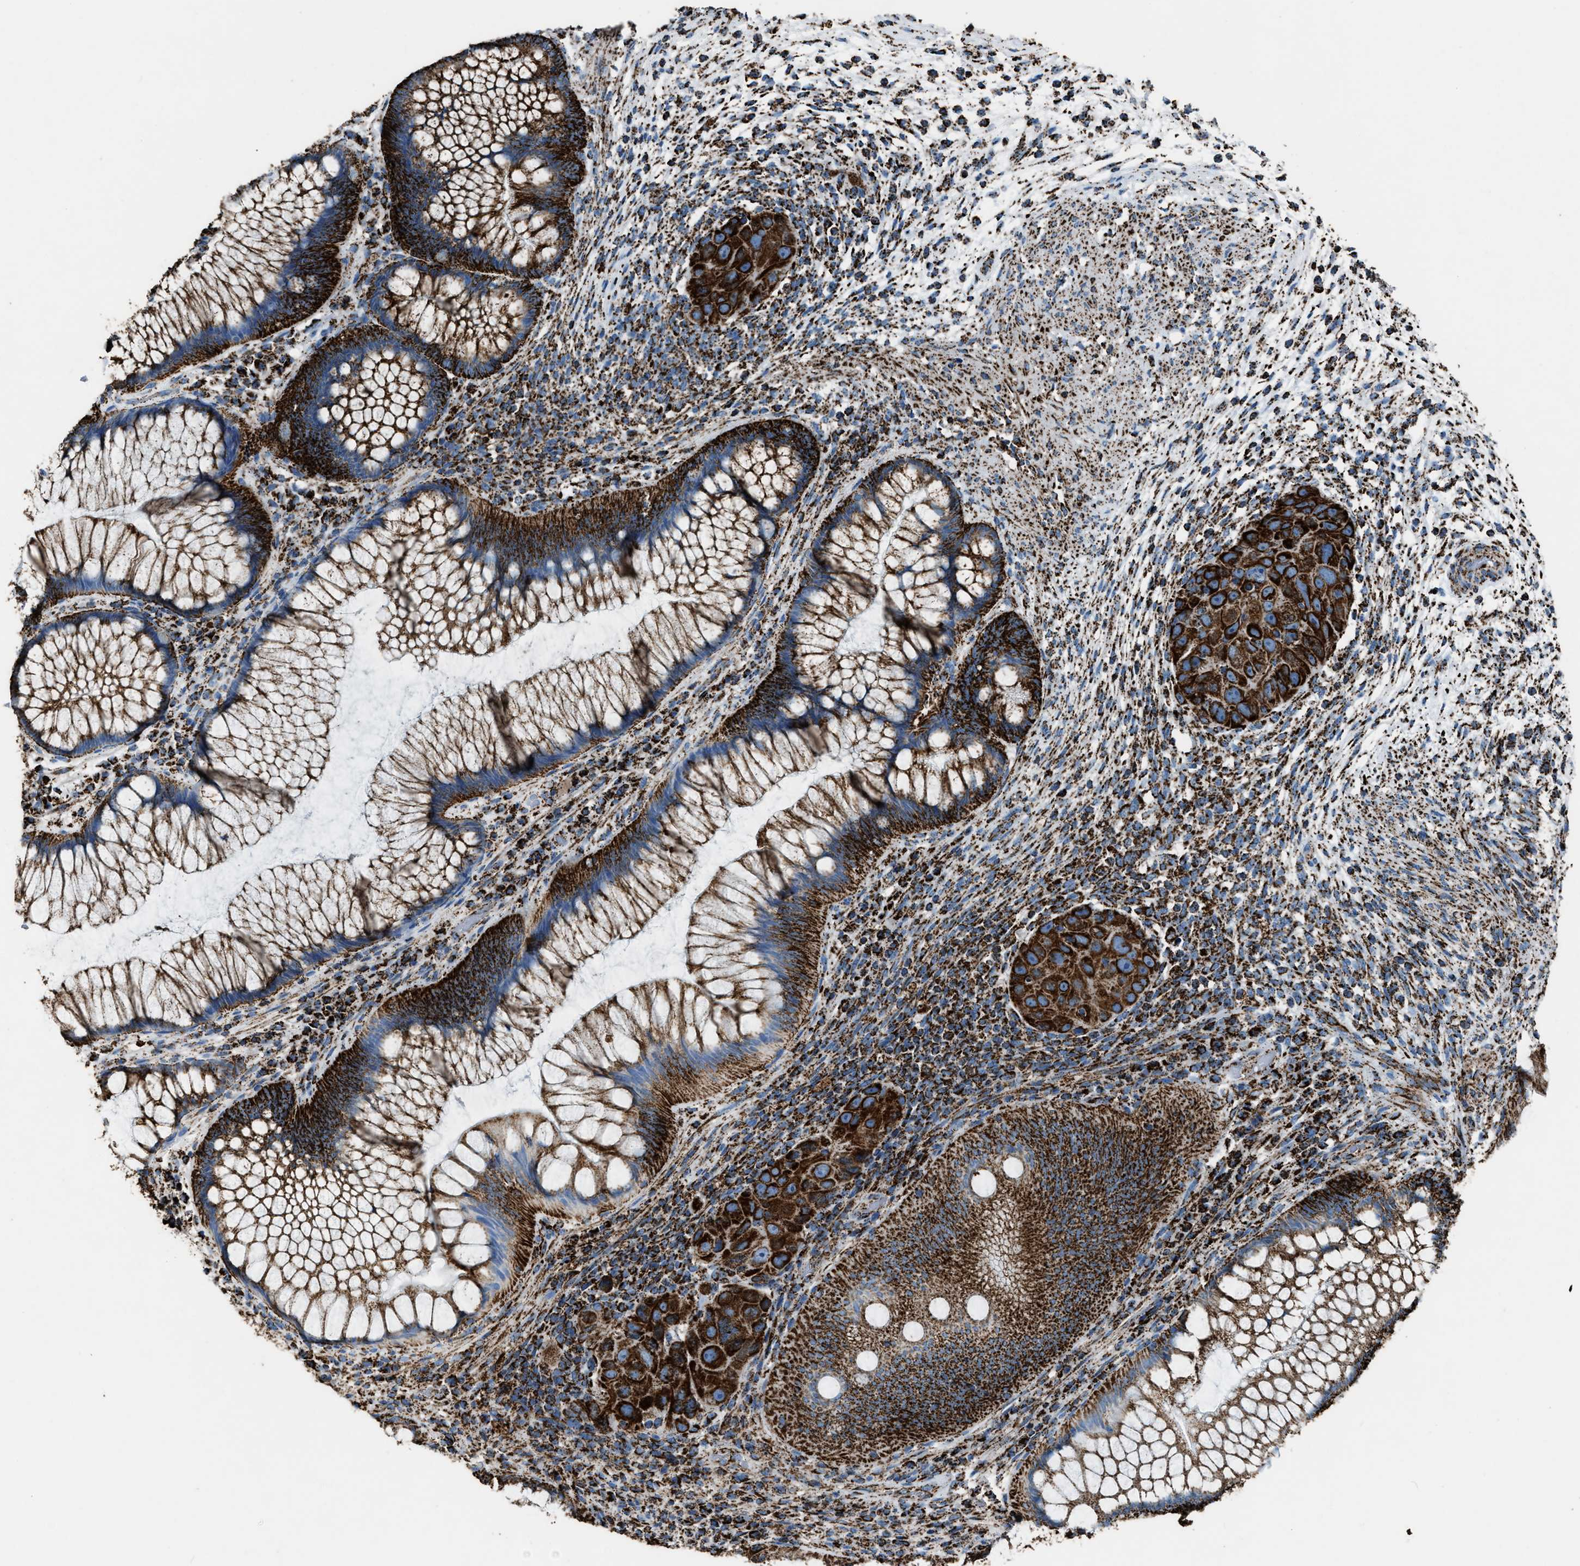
{"staining": {"intensity": "strong", "quantity": ">75%", "location": "cytoplasmic/membranous"}, "tissue": "rectum", "cell_type": "Glandular cells", "image_type": "normal", "snomed": [{"axis": "morphology", "description": "Normal tissue, NOS"}, {"axis": "topography", "description": "Rectum"}], "caption": "Protein analysis of benign rectum shows strong cytoplasmic/membranous expression in about >75% of glandular cells.", "gene": "MDH2", "patient": {"sex": "male", "age": 51}}